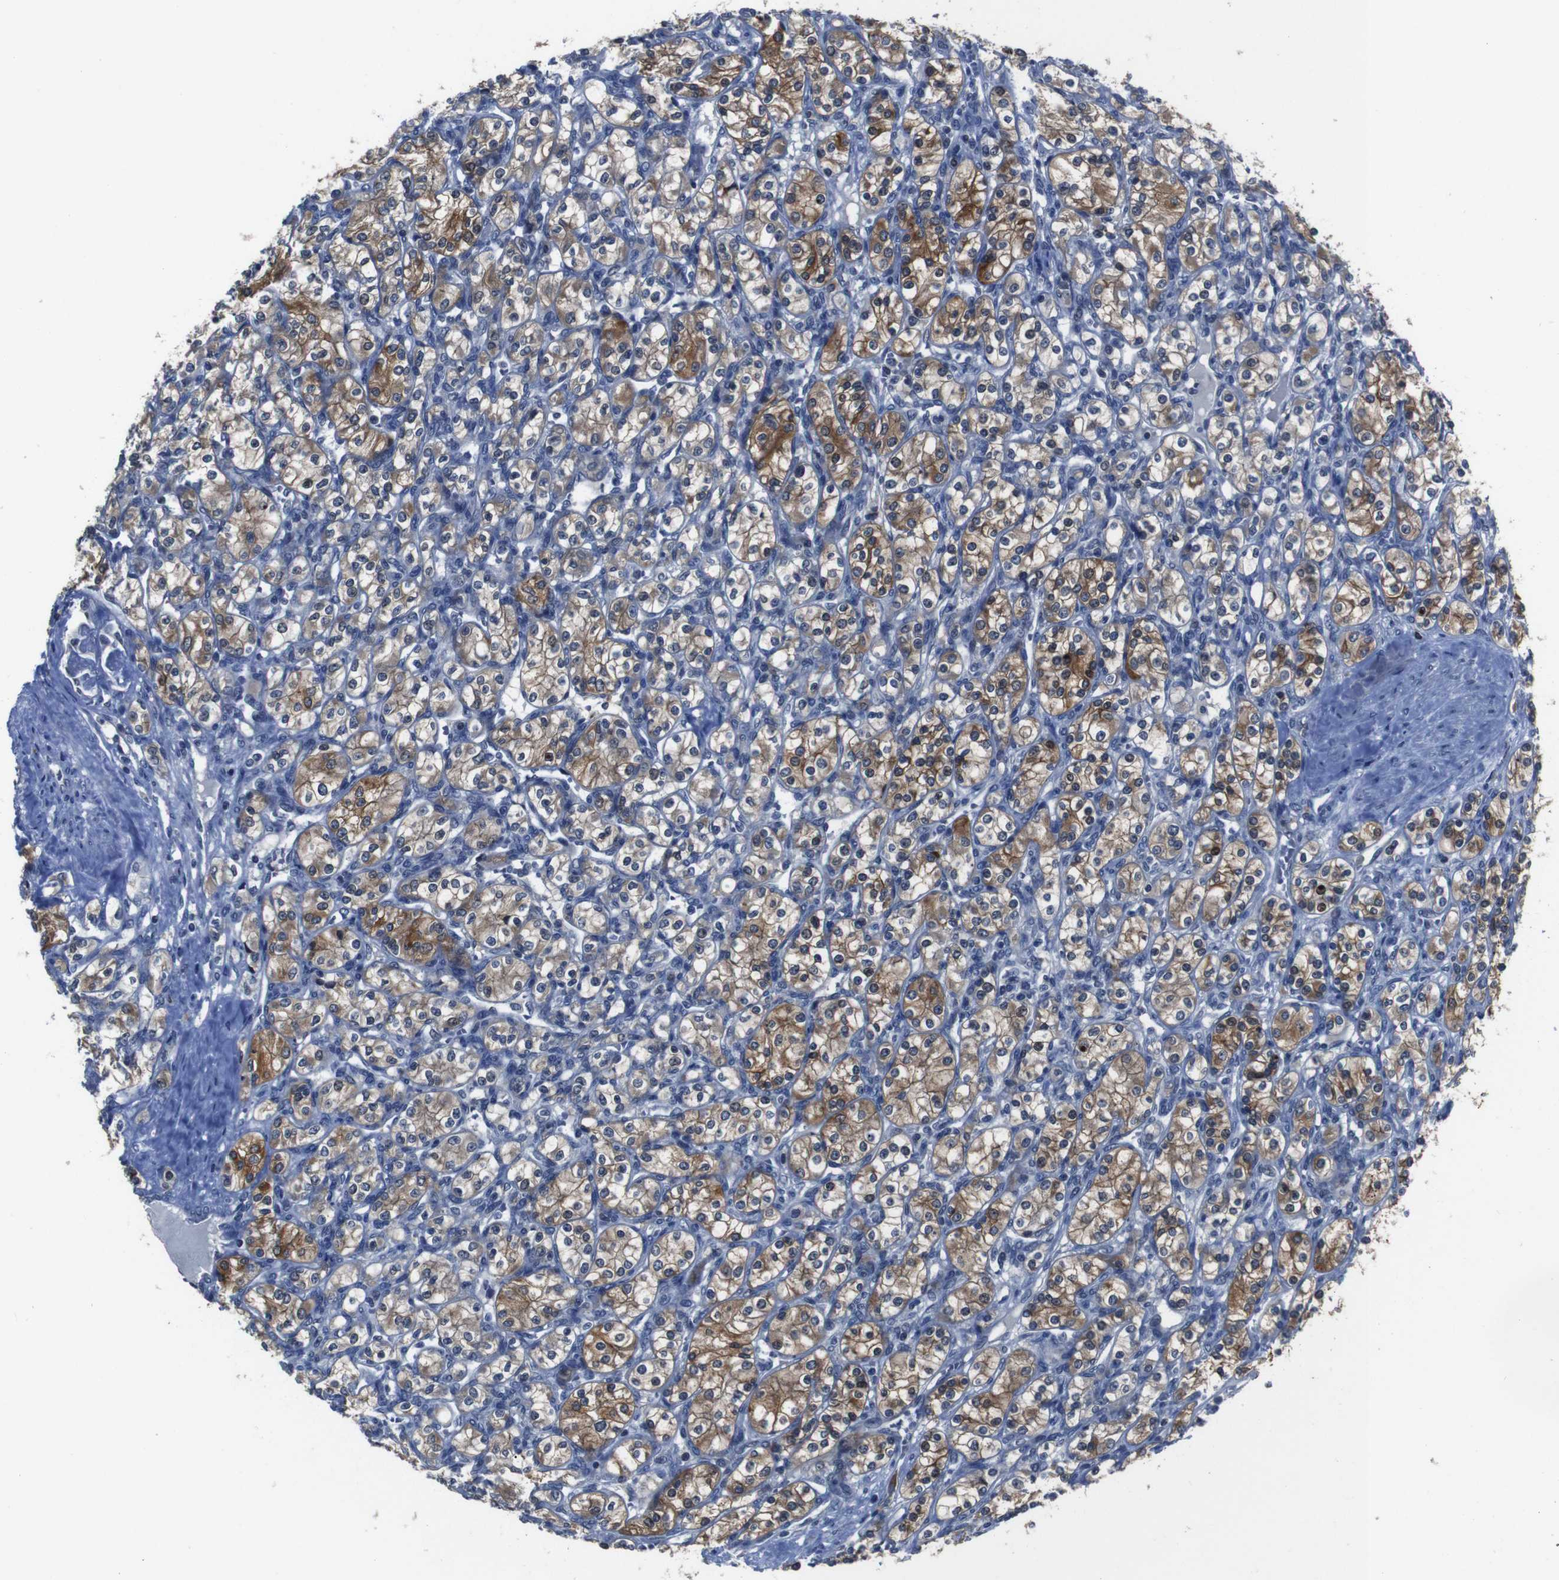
{"staining": {"intensity": "moderate", "quantity": ">75%", "location": "cytoplasmic/membranous"}, "tissue": "renal cancer", "cell_type": "Tumor cells", "image_type": "cancer", "snomed": [{"axis": "morphology", "description": "Adenocarcinoma, NOS"}, {"axis": "topography", "description": "Kidney"}], "caption": "Moderate cytoplasmic/membranous protein positivity is seen in approximately >75% of tumor cells in adenocarcinoma (renal).", "gene": "SEMA4B", "patient": {"sex": "male", "age": 77}}